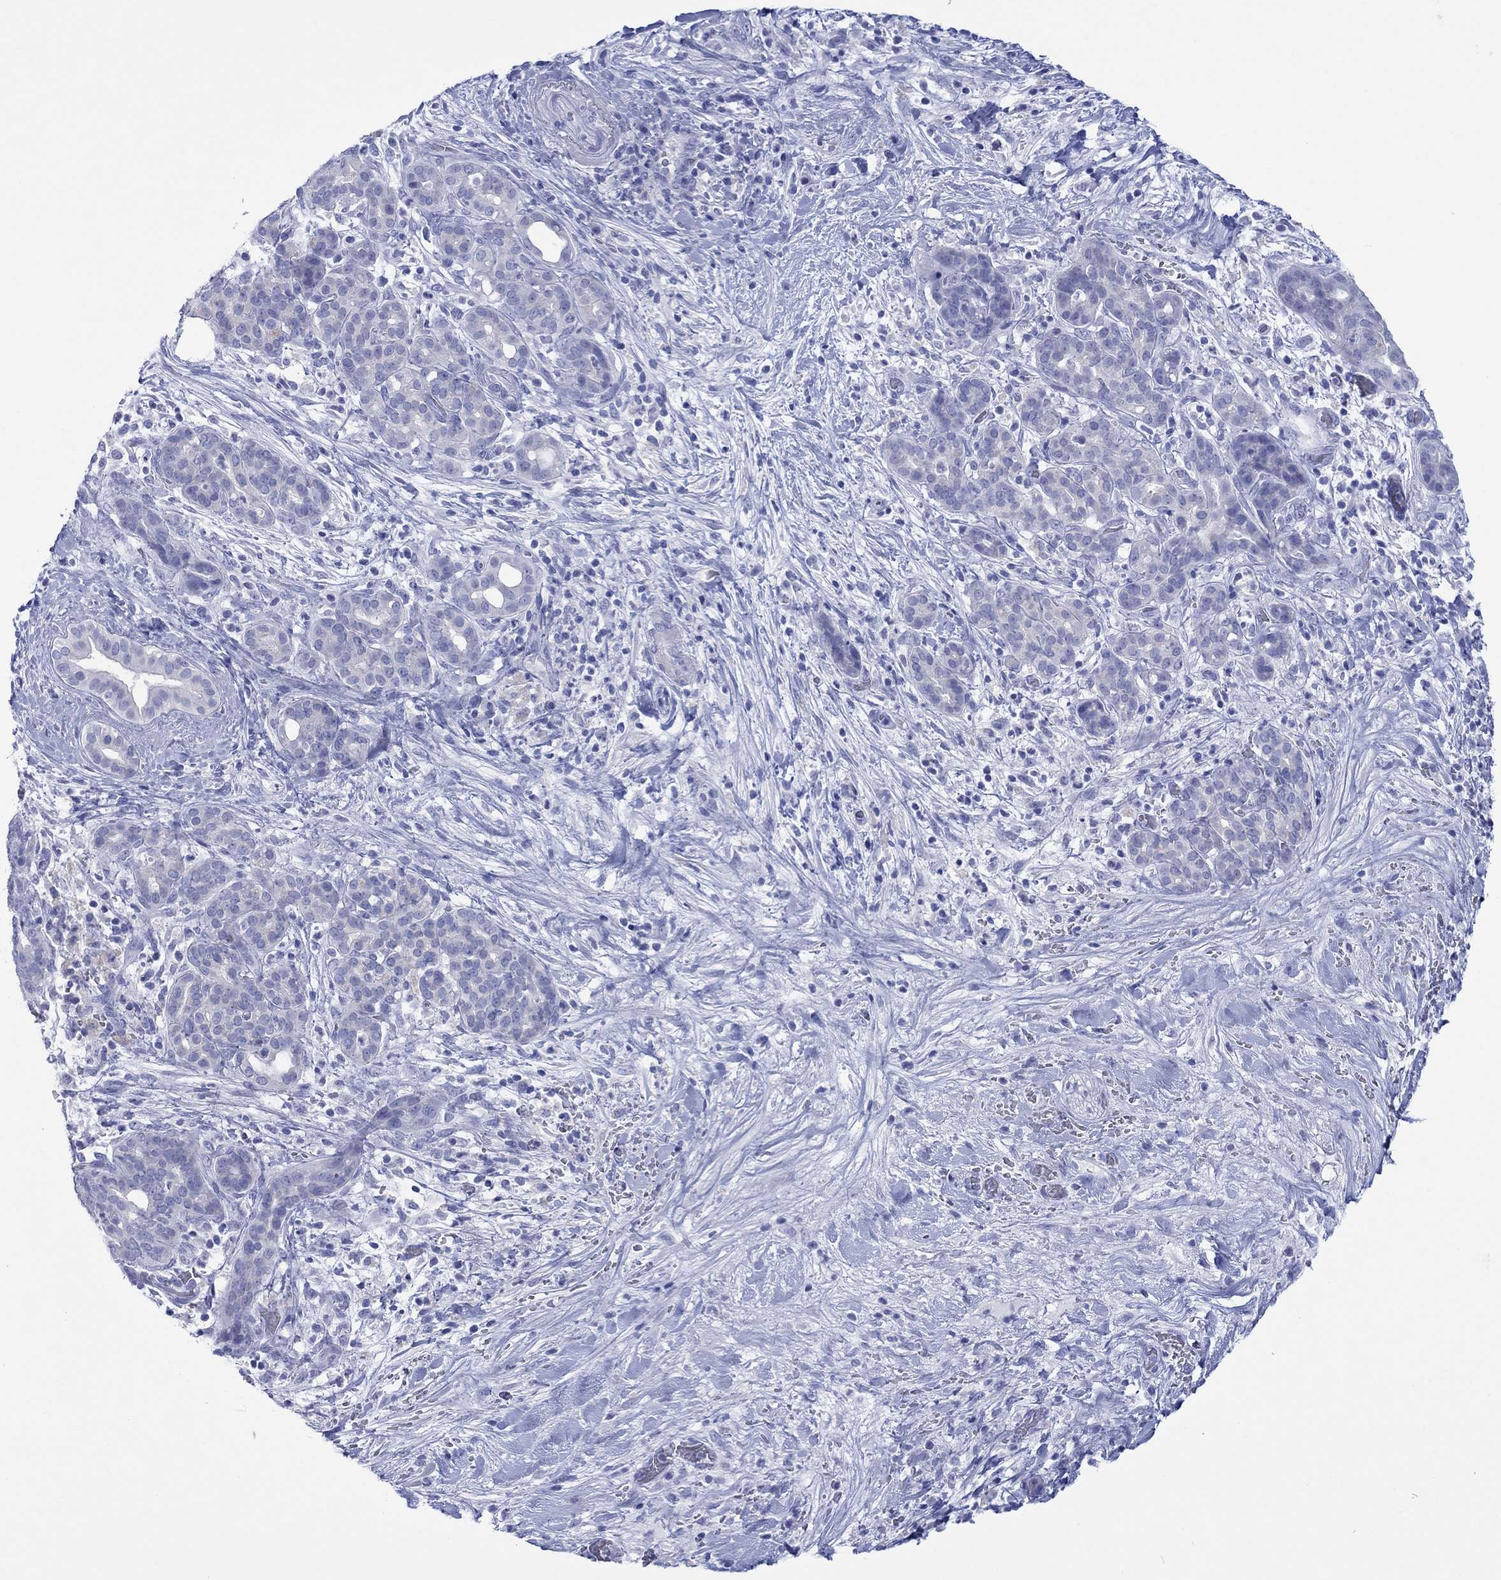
{"staining": {"intensity": "negative", "quantity": "none", "location": "none"}, "tissue": "pancreatic cancer", "cell_type": "Tumor cells", "image_type": "cancer", "snomed": [{"axis": "morphology", "description": "Adenocarcinoma, NOS"}, {"axis": "topography", "description": "Pancreas"}], "caption": "Tumor cells are negative for protein expression in human pancreatic cancer (adenocarcinoma). Brightfield microscopy of immunohistochemistry (IHC) stained with DAB (brown) and hematoxylin (blue), captured at high magnification.", "gene": "MLANA", "patient": {"sex": "male", "age": 44}}